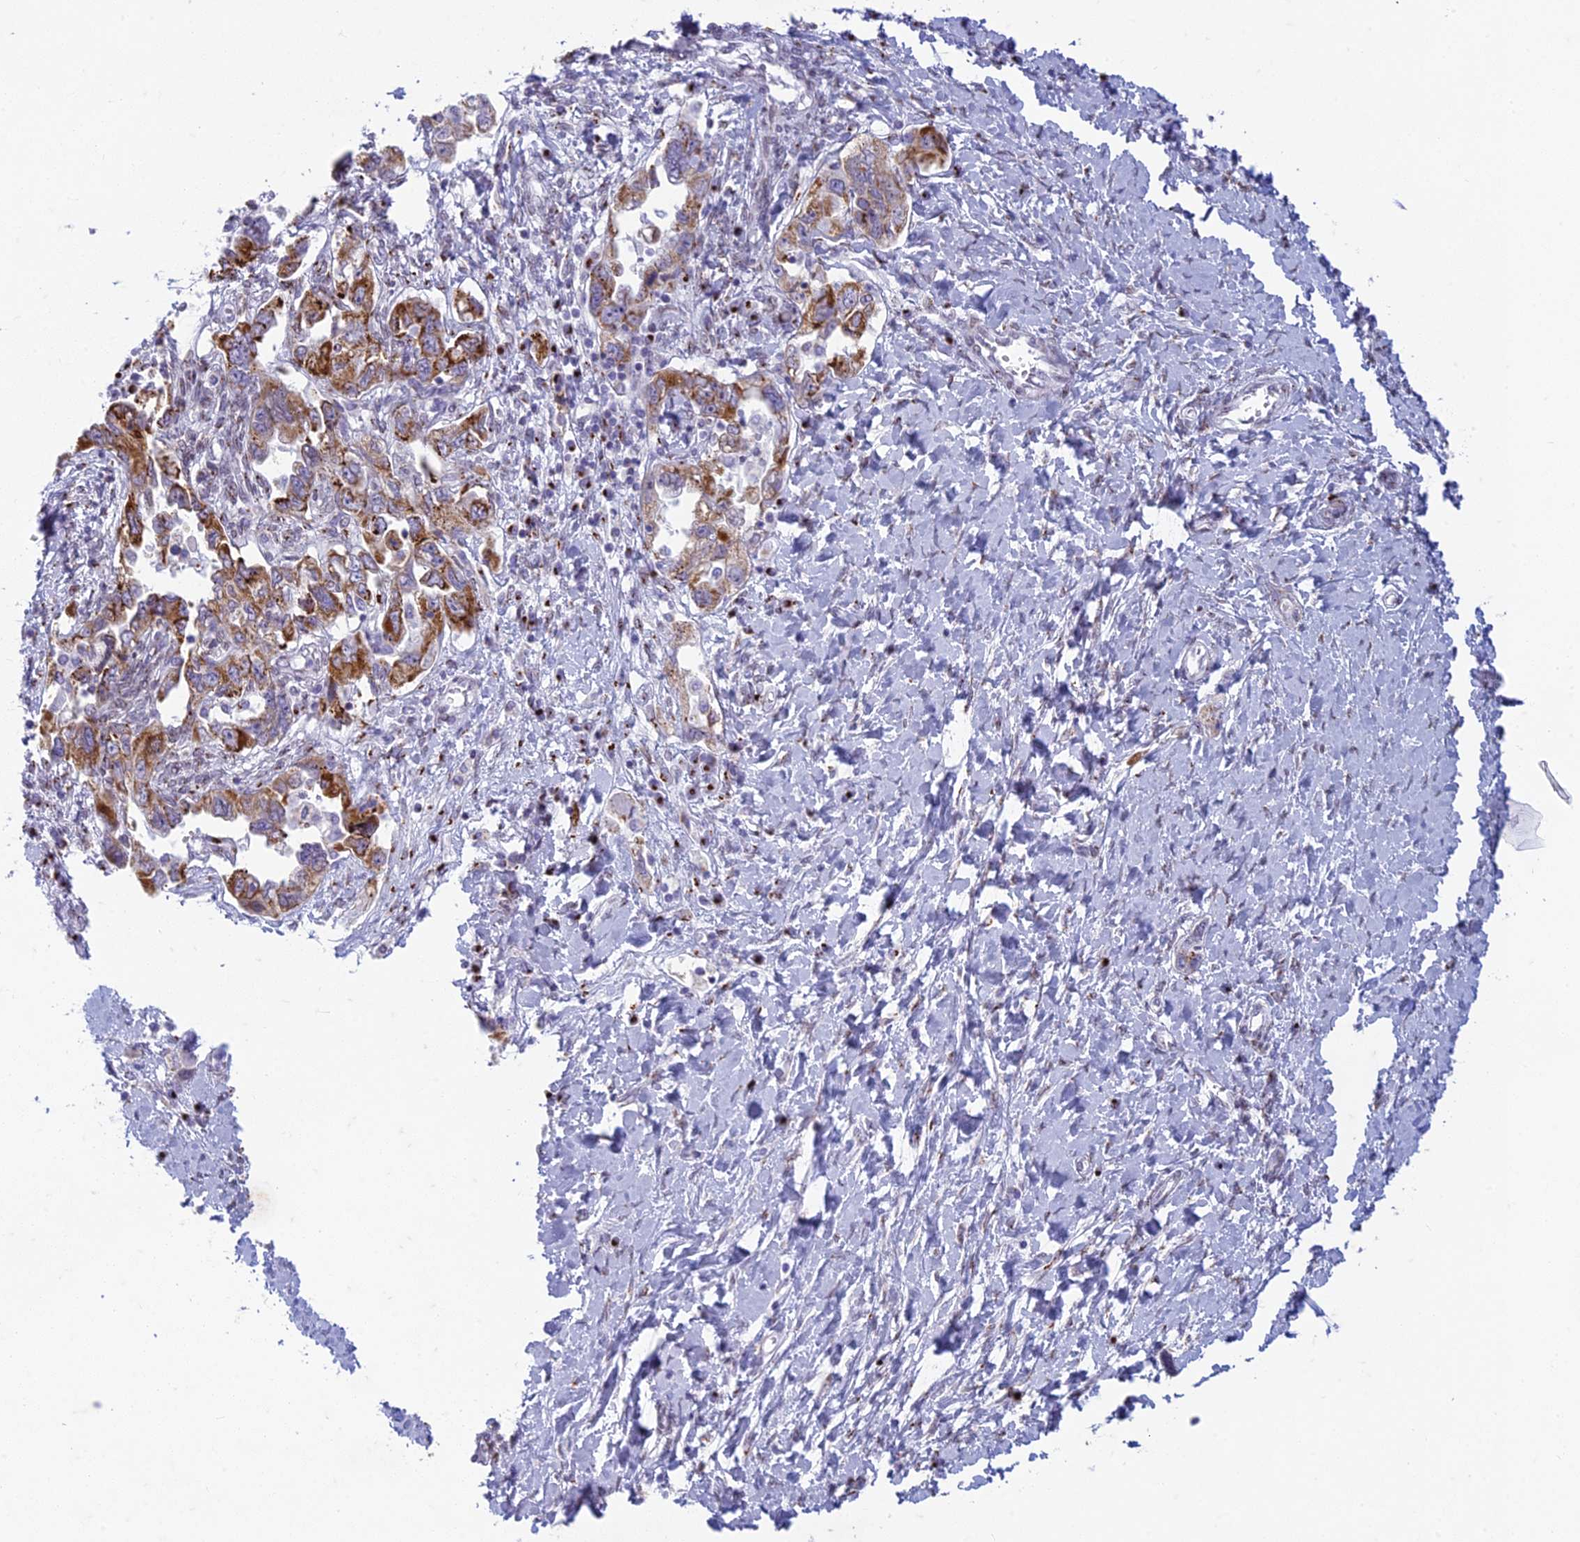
{"staining": {"intensity": "strong", "quantity": ">75%", "location": "cytoplasmic/membranous"}, "tissue": "ovarian cancer", "cell_type": "Tumor cells", "image_type": "cancer", "snomed": [{"axis": "morphology", "description": "Carcinoma, NOS"}, {"axis": "morphology", "description": "Cystadenocarcinoma, serous, NOS"}, {"axis": "topography", "description": "Ovary"}], "caption": "Immunohistochemistry (IHC) histopathology image of human ovarian cancer (serous cystadenocarcinoma) stained for a protein (brown), which exhibits high levels of strong cytoplasmic/membranous expression in about >75% of tumor cells.", "gene": "FAM3C", "patient": {"sex": "female", "age": 69}}